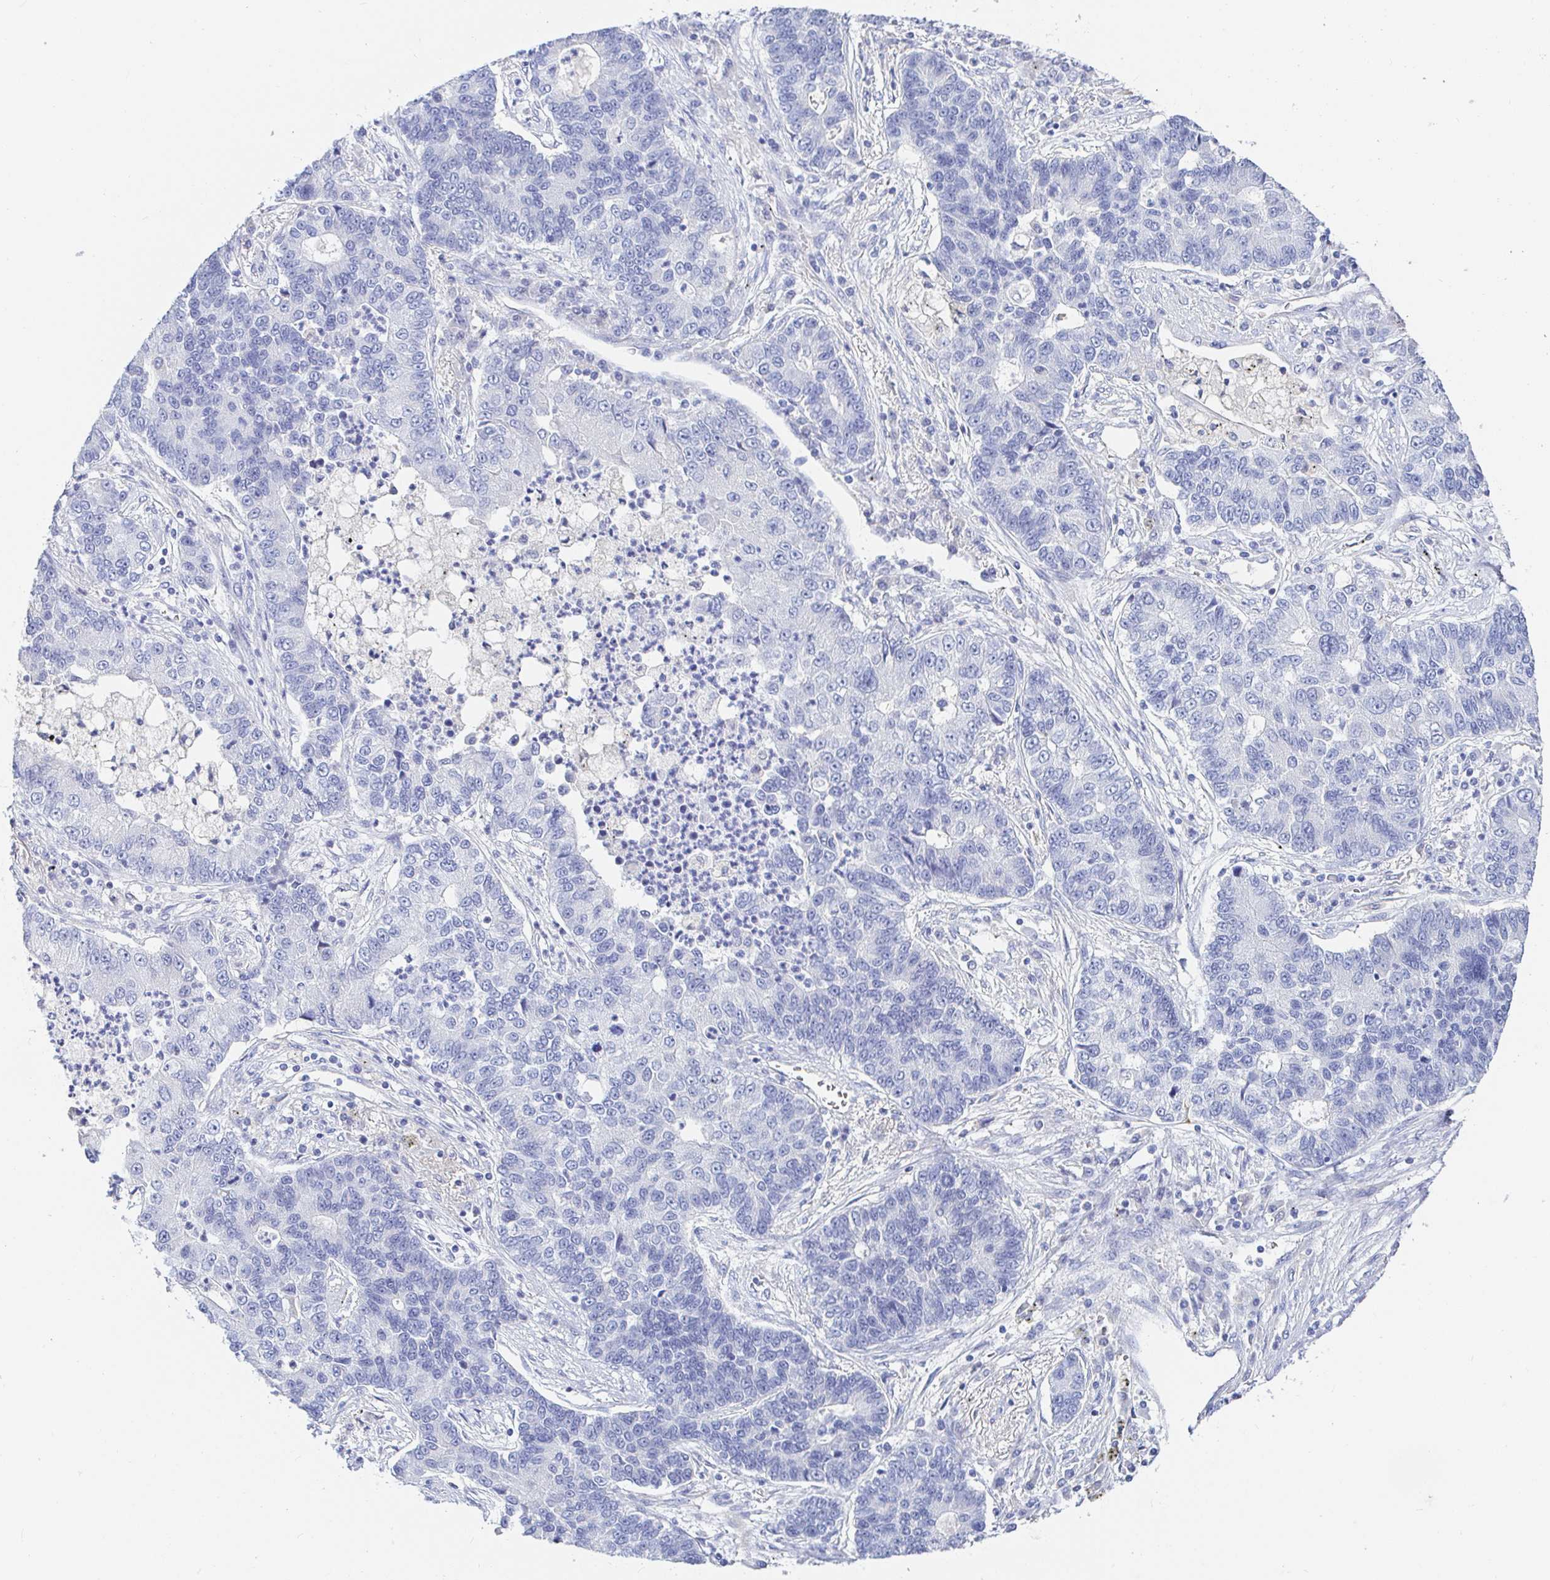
{"staining": {"intensity": "negative", "quantity": "none", "location": "none"}, "tissue": "lung cancer", "cell_type": "Tumor cells", "image_type": "cancer", "snomed": [{"axis": "morphology", "description": "Adenocarcinoma, NOS"}, {"axis": "topography", "description": "Lung"}], "caption": "DAB (3,3'-diaminobenzidine) immunohistochemical staining of lung cancer displays no significant expression in tumor cells.", "gene": "PDE6B", "patient": {"sex": "female", "age": 57}}